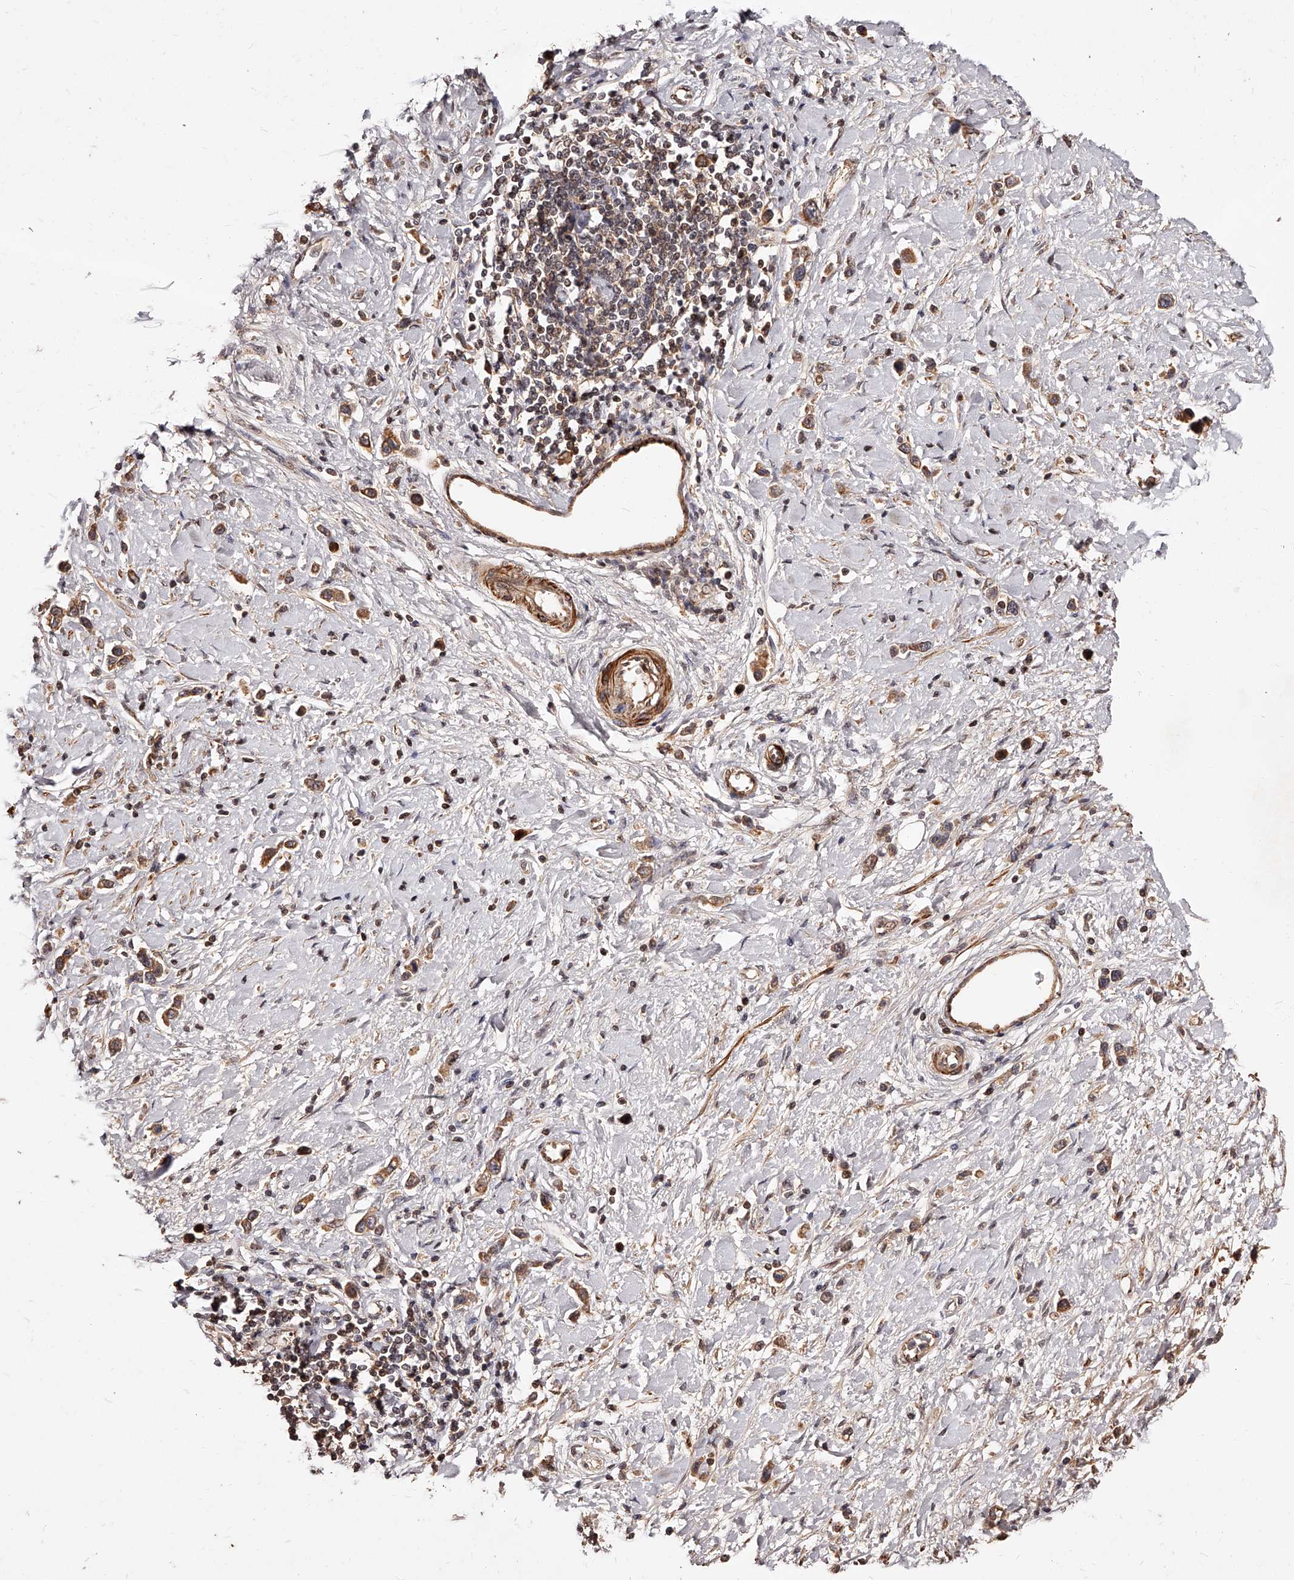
{"staining": {"intensity": "moderate", "quantity": ">75%", "location": "cytoplasmic/membranous"}, "tissue": "stomach cancer", "cell_type": "Tumor cells", "image_type": "cancer", "snomed": [{"axis": "morphology", "description": "Adenocarcinoma, NOS"}, {"axis": "topography", "description": "Stomach"}], "caption": "Immunohistochemistry of adenocarcinoma (stomach) reveals medium levels of moderate cytoplasmic/membranous staining in approximately >75% of tumor cells. The protein of interest is stained brown, and the nuclei are stained in blue (DAB IHC with brightfield microscopy, high magnification).", "gene": "CUL7", "patient": {"sex": "female", "age": 65}}